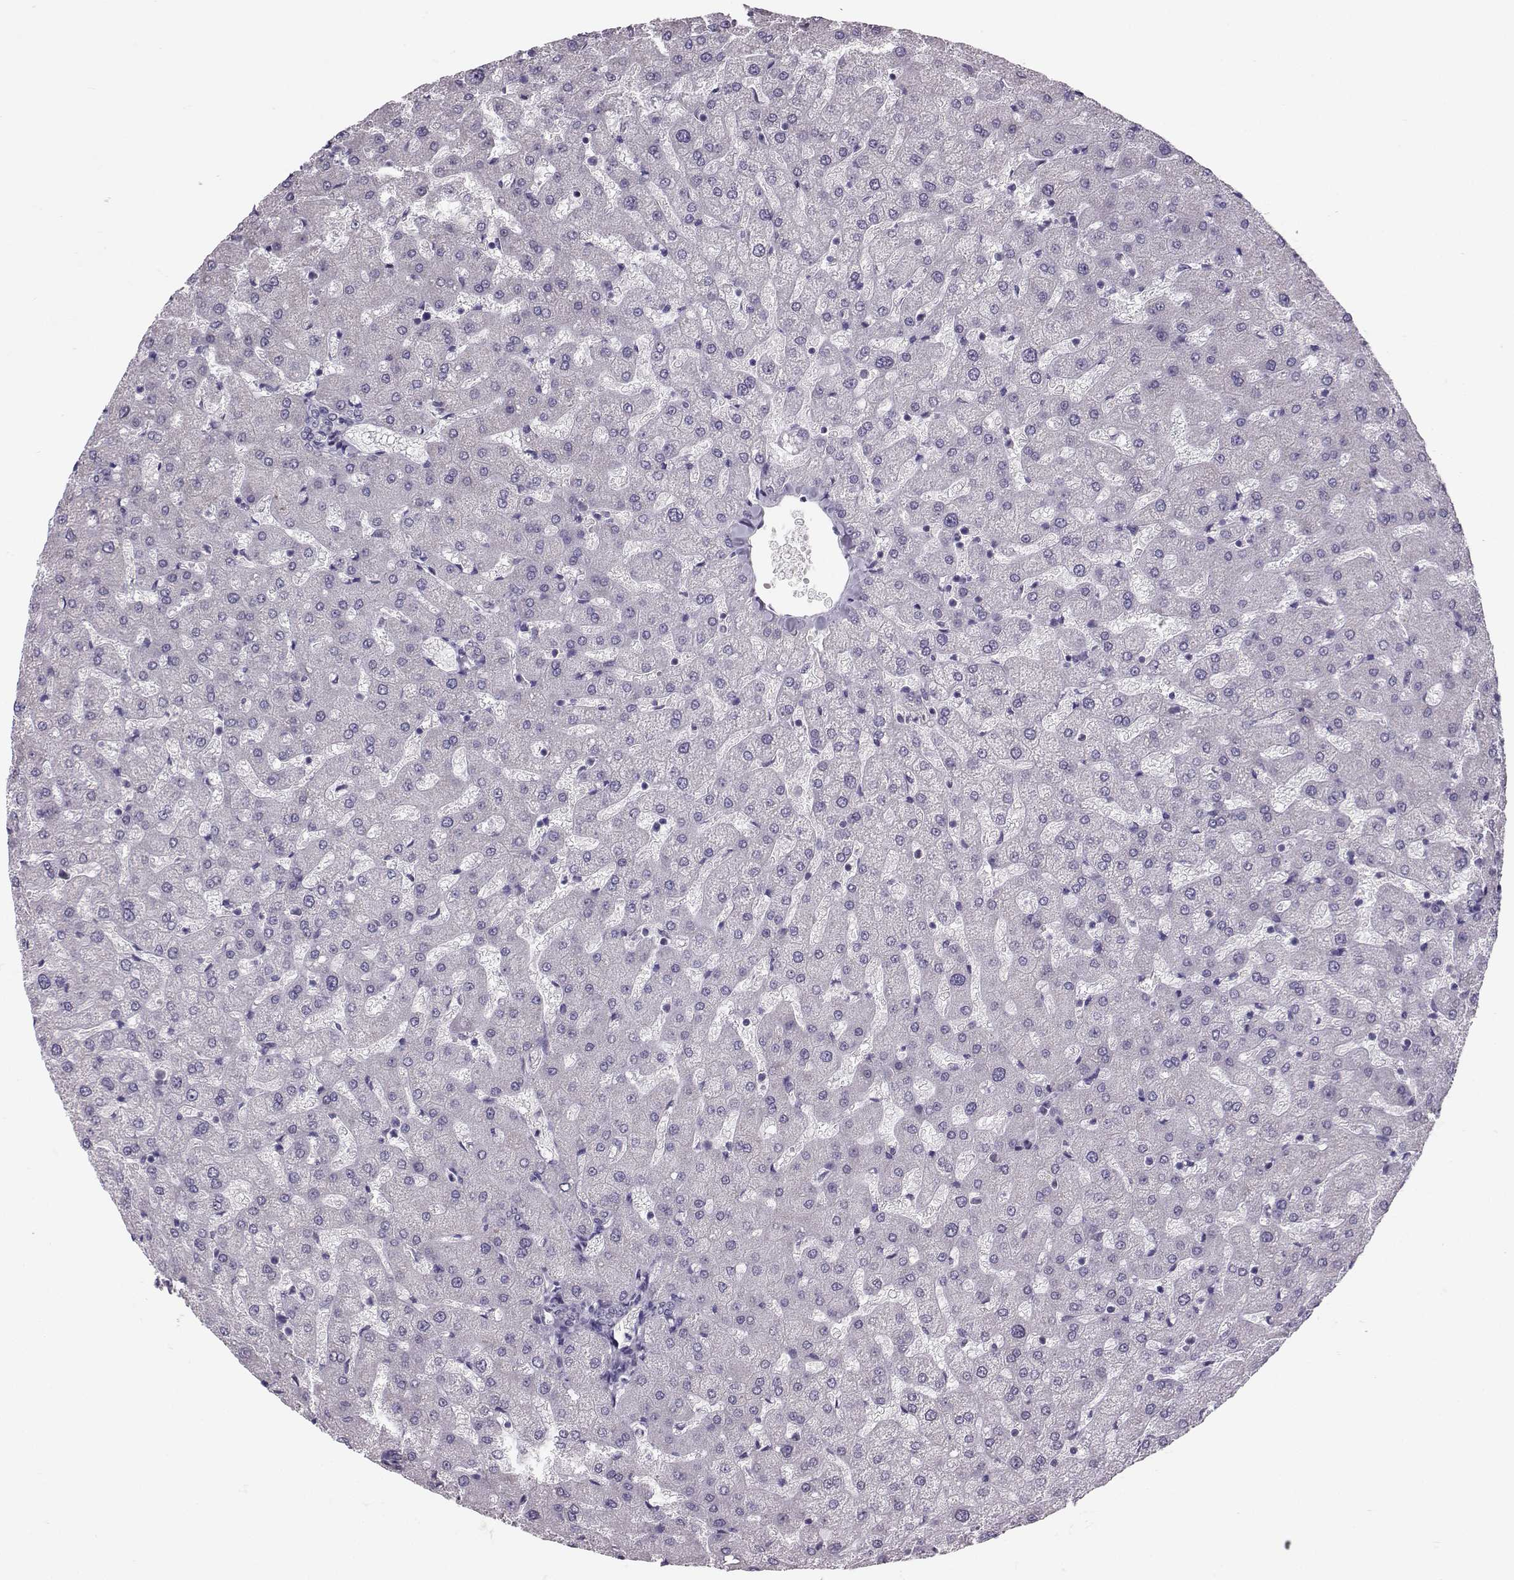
{"staining": {"intensity": "negative", "quantity": "none", "location": "none"}, "tissue": "liver", "cell_type": "Cholangiocytes", "image_type": "normal", "snomed": [{"axis": "morphology", "description": "Normal tissue, NOS"}, {"axis": "topography", "description": "Liver"}], "caption": "A photomicrograph of liver stained for a protein reveals no brown staining in cholangiocytes. (Stains: DAB IHC with hematoxylin counter stain, Microscopy: brightfield microscopy at high magnification).", "gene": "DNAAF1", "patient": {"sex": "female", "age": 50}}